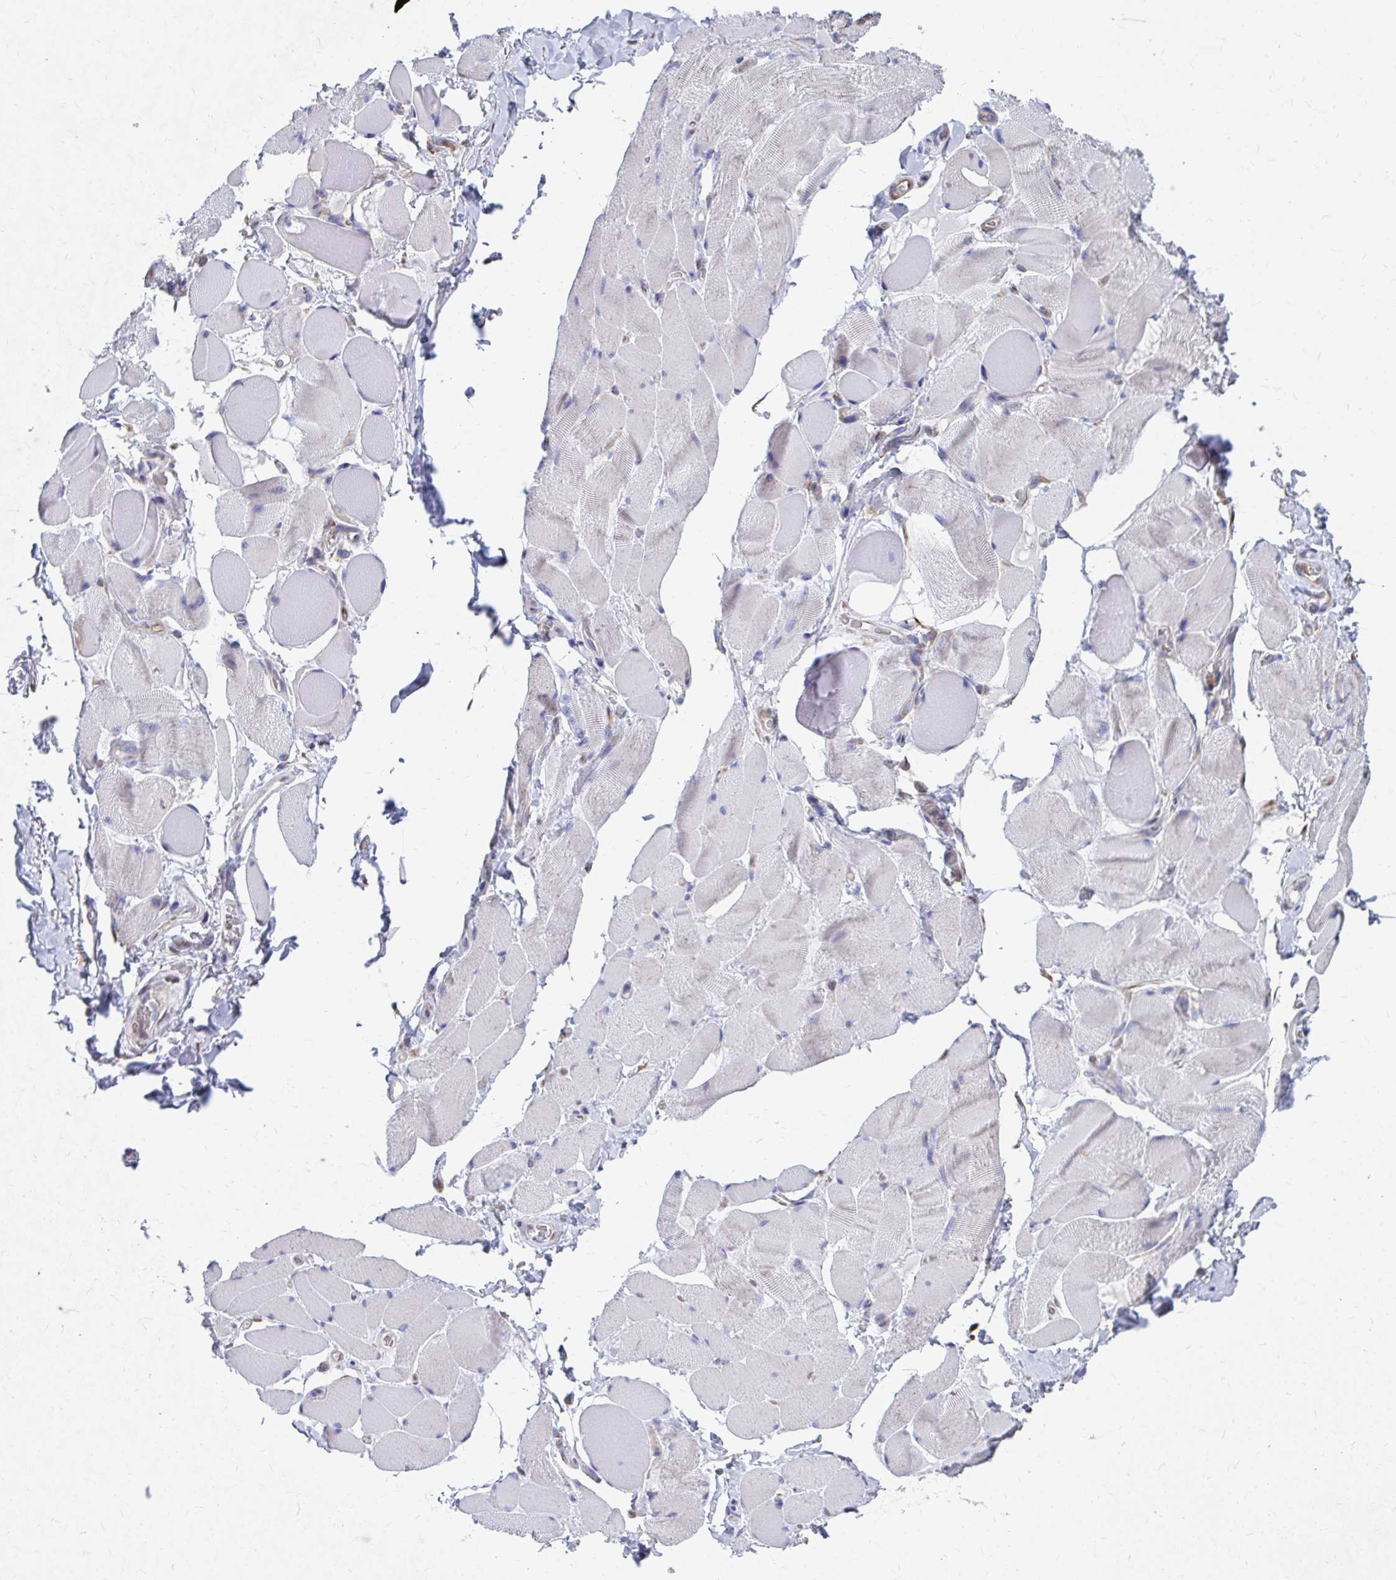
{"staining": {"intensity": "negative", "quantity": "none", "location": "none"}, "tissue": "skeletal muscle", "cell_type": "Myocytes", "image_type": "normal", "snomed": [{"axis": "morphology", "description": "Normal tissue, NOS"}, {"axis": "topography", "description": "Skeletal muscle"}, {"axis": "topography", "description": "Anal"}, {"axis": "topography", "description": "Peripheral nerve tissue"}], "caption": "Immunohistochemistry histopathology image of normal skeletal muscle stained for a protein (brown), which reveals no staining in myocytes.", "gene": "FKBP2", "patient": {"sex": "male", "age": 53}}